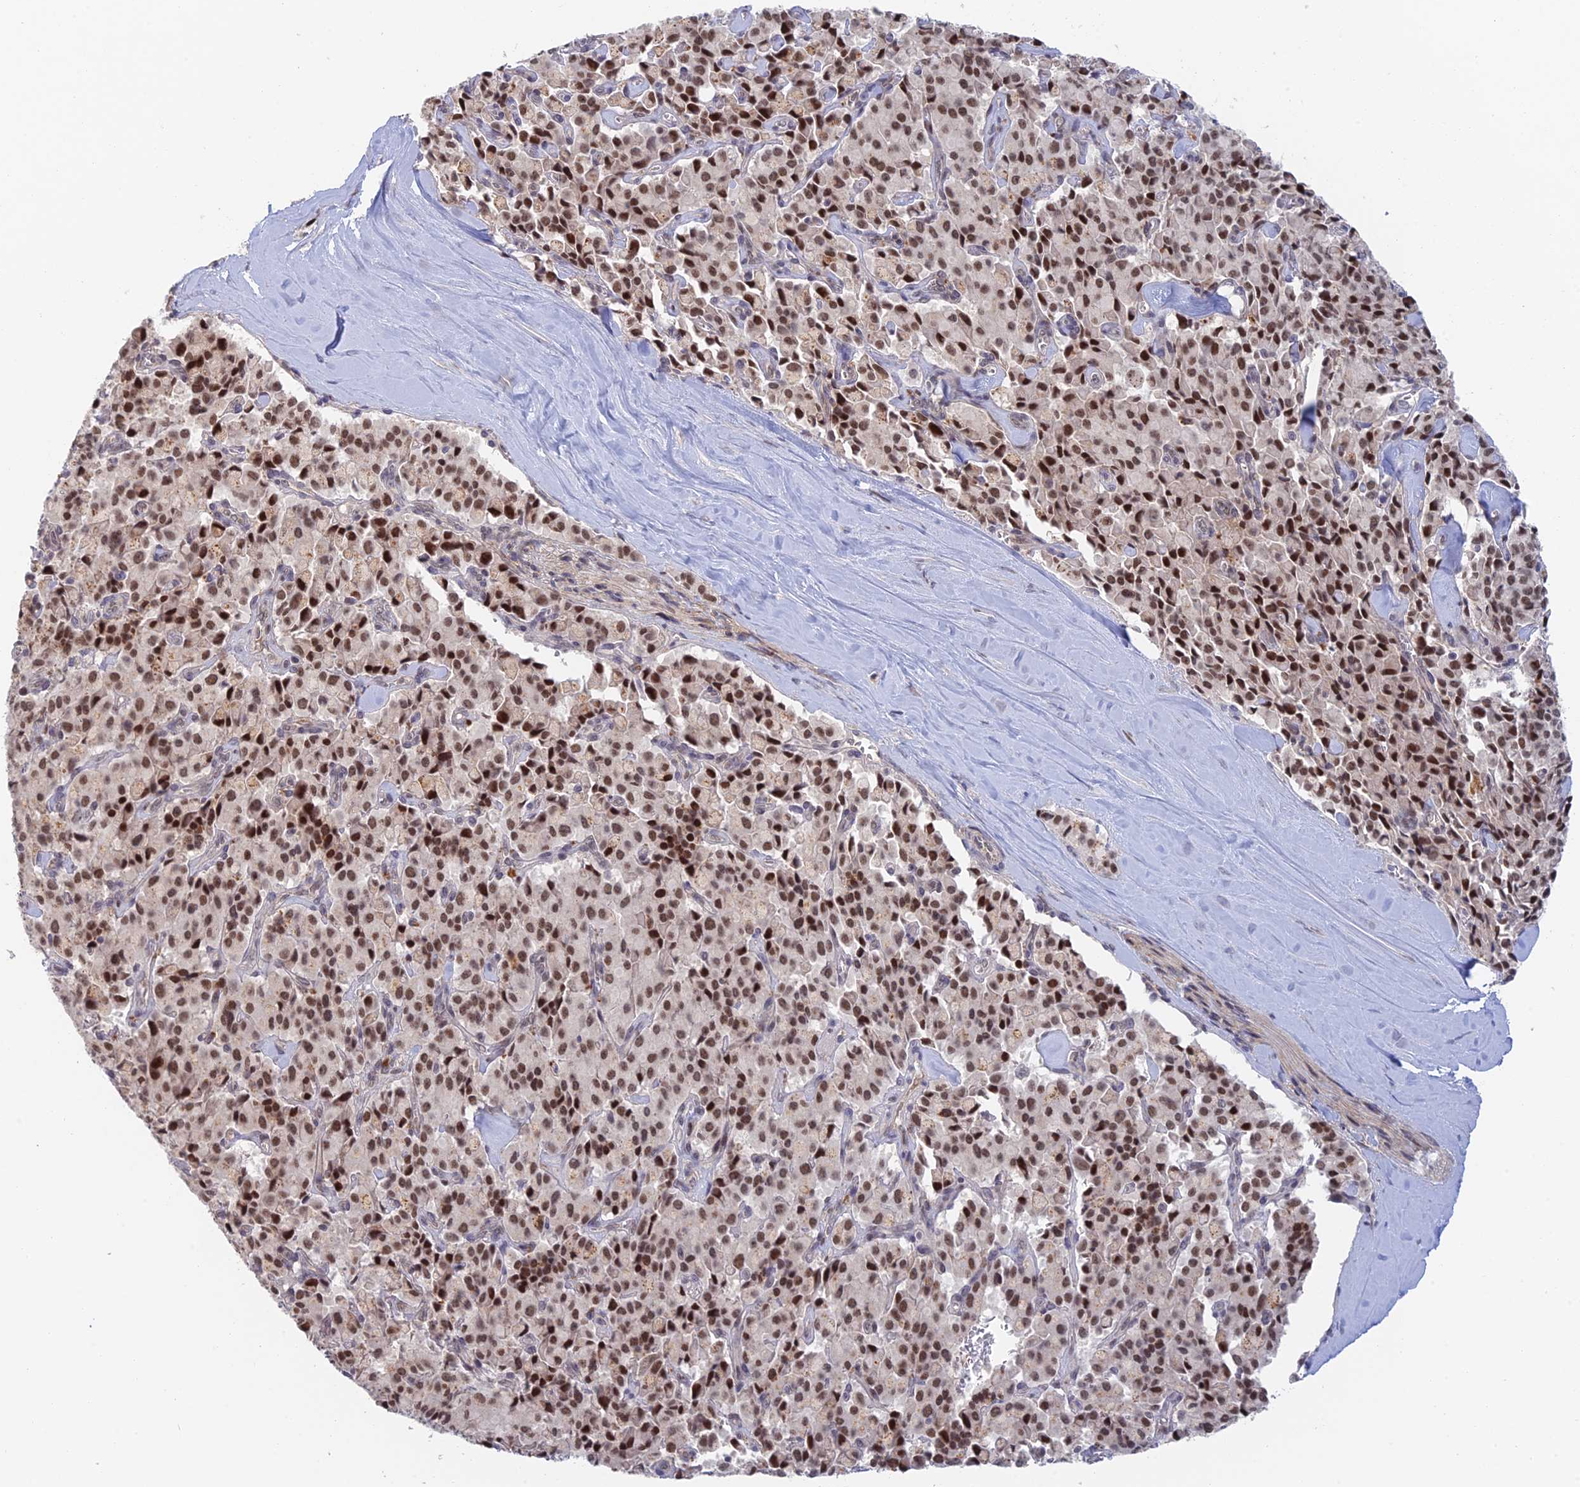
{"staining": {"intensity": "strong", "quantity": ">75%", "location": "nuclear"}, "tissue": "pancreatic cancer", "cell_type": "Tumor cells", "image_type": "cancer", "snomed": [{"axis": "morphology", "description": "Adenocarcinoma, NOS"}, {"axis": "topography", "description": "Pancreas"}], "caption": "The micrograph reveals immunohistochemical staining of pancreatic adenocarcinoma. There is strong nuclear positivity is present in approximately >75% of tumor cells.", "gene": "ZUP1", "patient": {"sex": "male", "age": 65}}